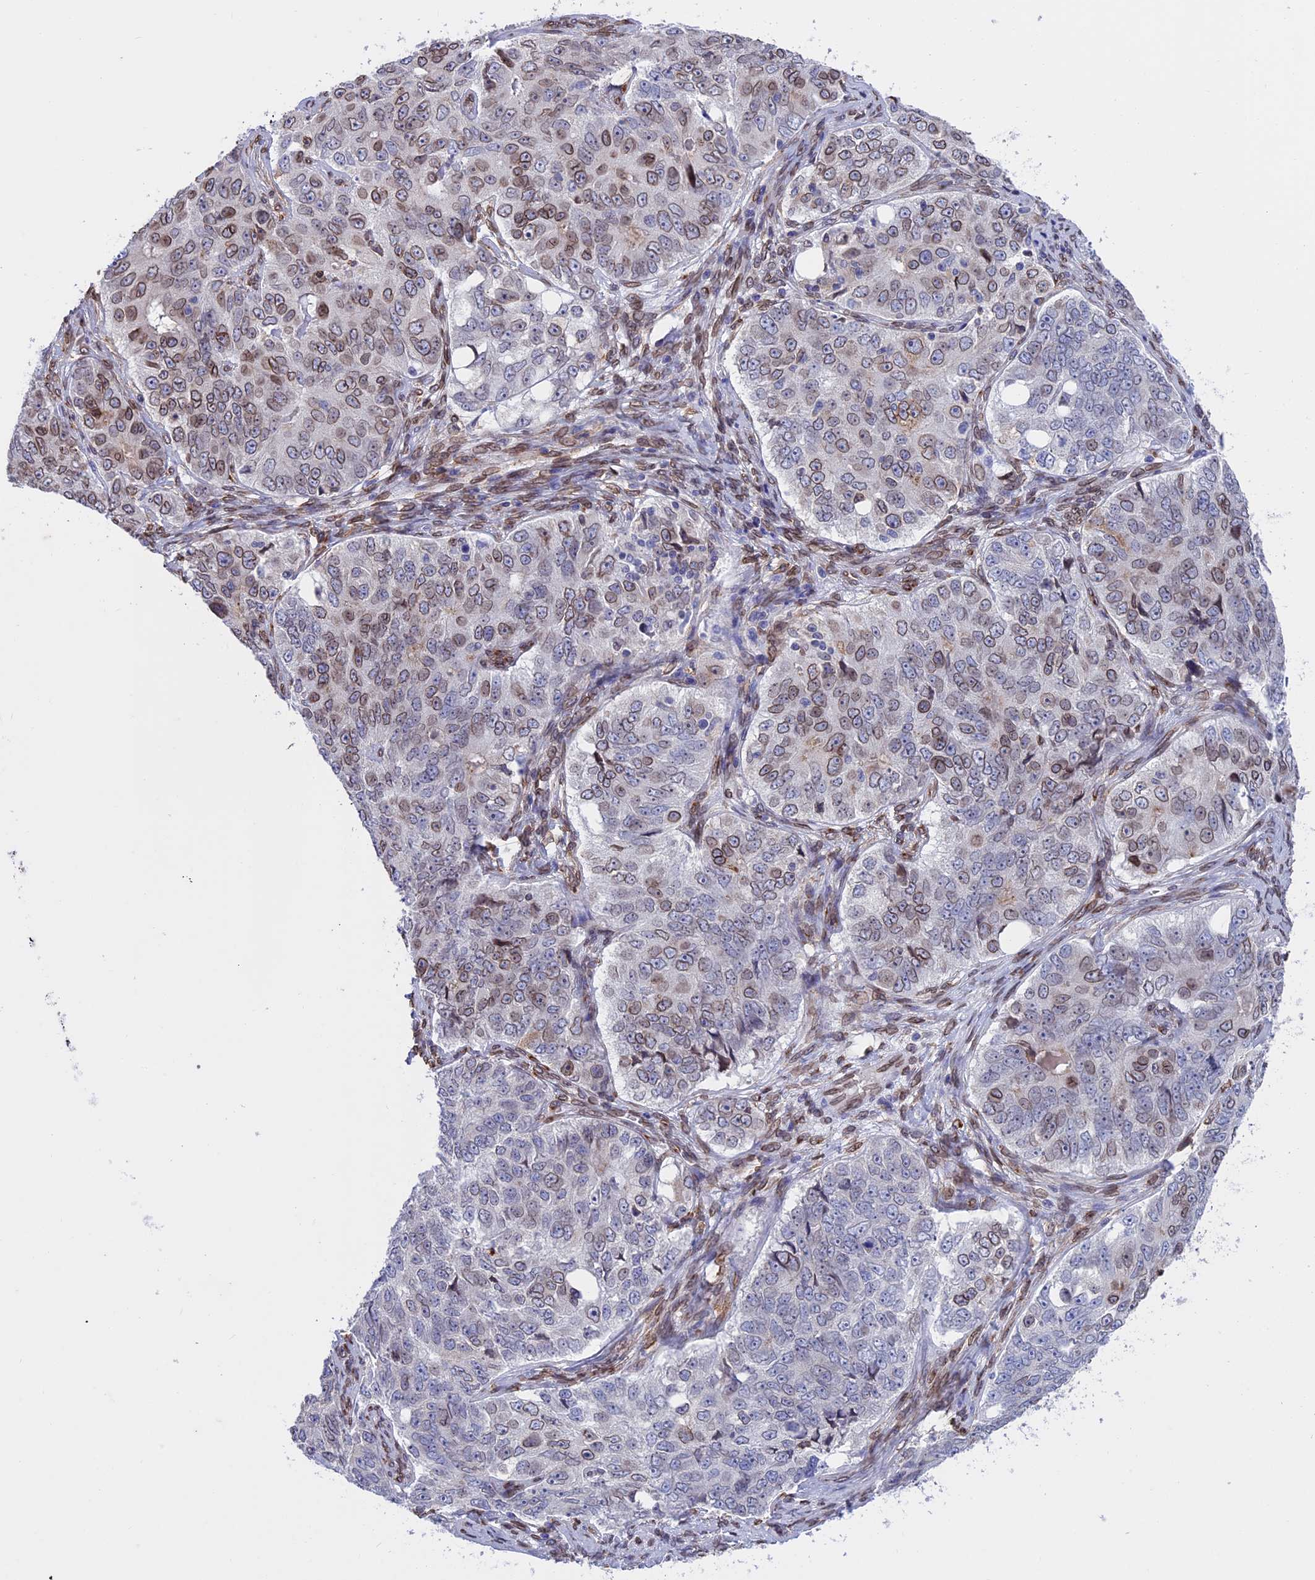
{"staining": {"intensity": "moderate", "quantity": "<25%", "location": "cytoplasmic/membranous,nuclear"}, "tissue": "ovarian cancer", "cell_type": "Tumor cells", "image_type": "cancer", "snomed": [{"axis": "morphology", "description": "Carcinoma, endometroid"}, {"axis": "topography", "description": "Ovary"}], "caption": "The immunohistochemical stain labels moderate cytoplasmic/membranous and nuclear positivity in tumor cells of endometroid carcinoma (ovarian) tissue.", "gene": "TMPRSS7", "patient": {"sex": "female", "age": 51}}